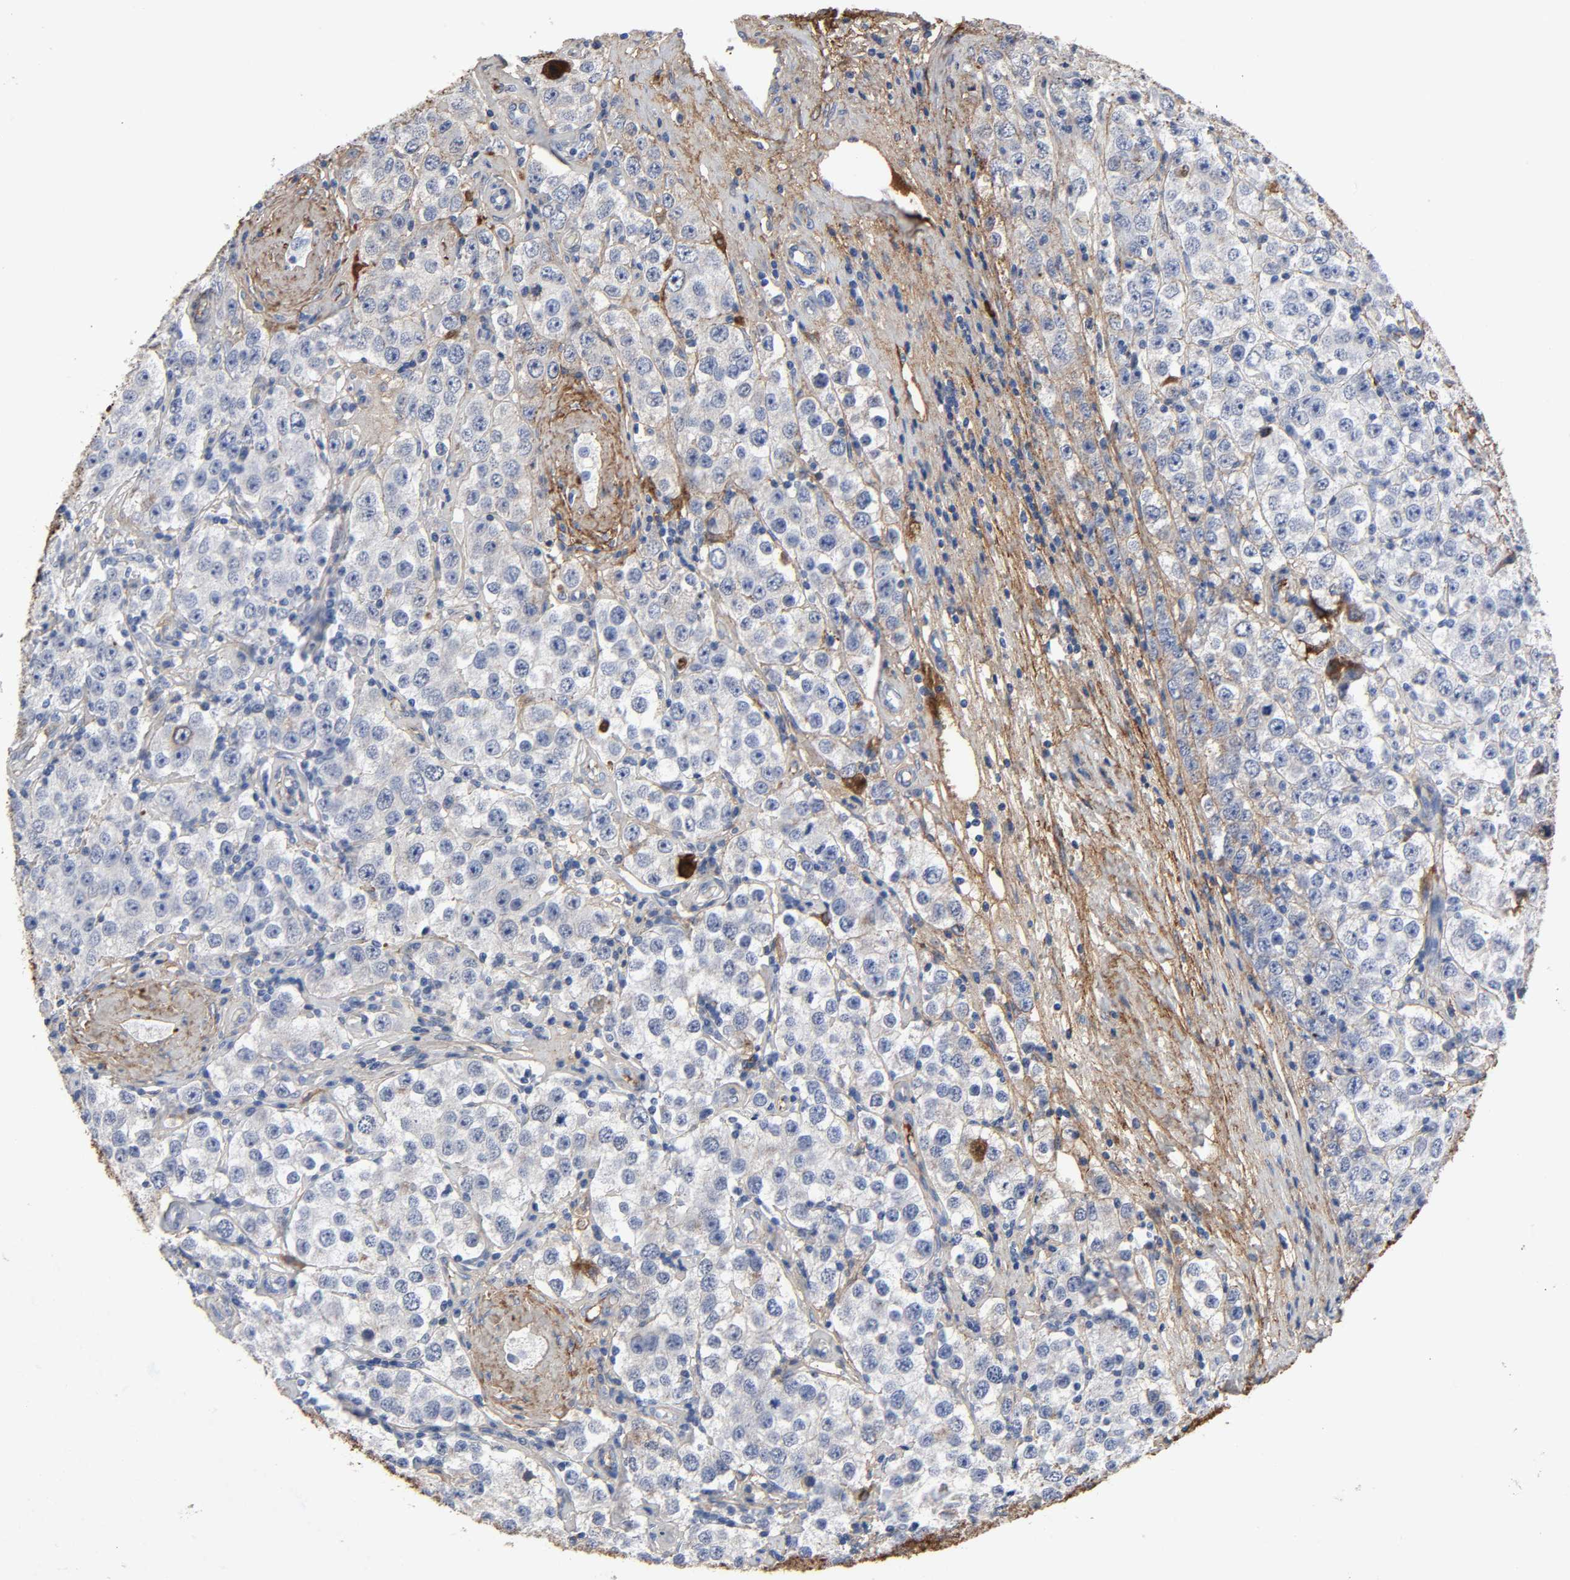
{"staining": {"intensity": "negative", "quantity": "none", "location": "none"}, "tissue": "testis cancer", "cell_type": "Tumor cells", "image_type": "cancer", "snomed": [{"axis": "morphology", "description": "Seminoma, NOS"}, {"axis": "topography", "description": "Testis"}], "caption": "Seminoma (testis) was stained to show a protein in brown. There is no significant positivity in tumor cells.", "gene": "FBLN1", "patient": {"sex": "male", "age": 52}}